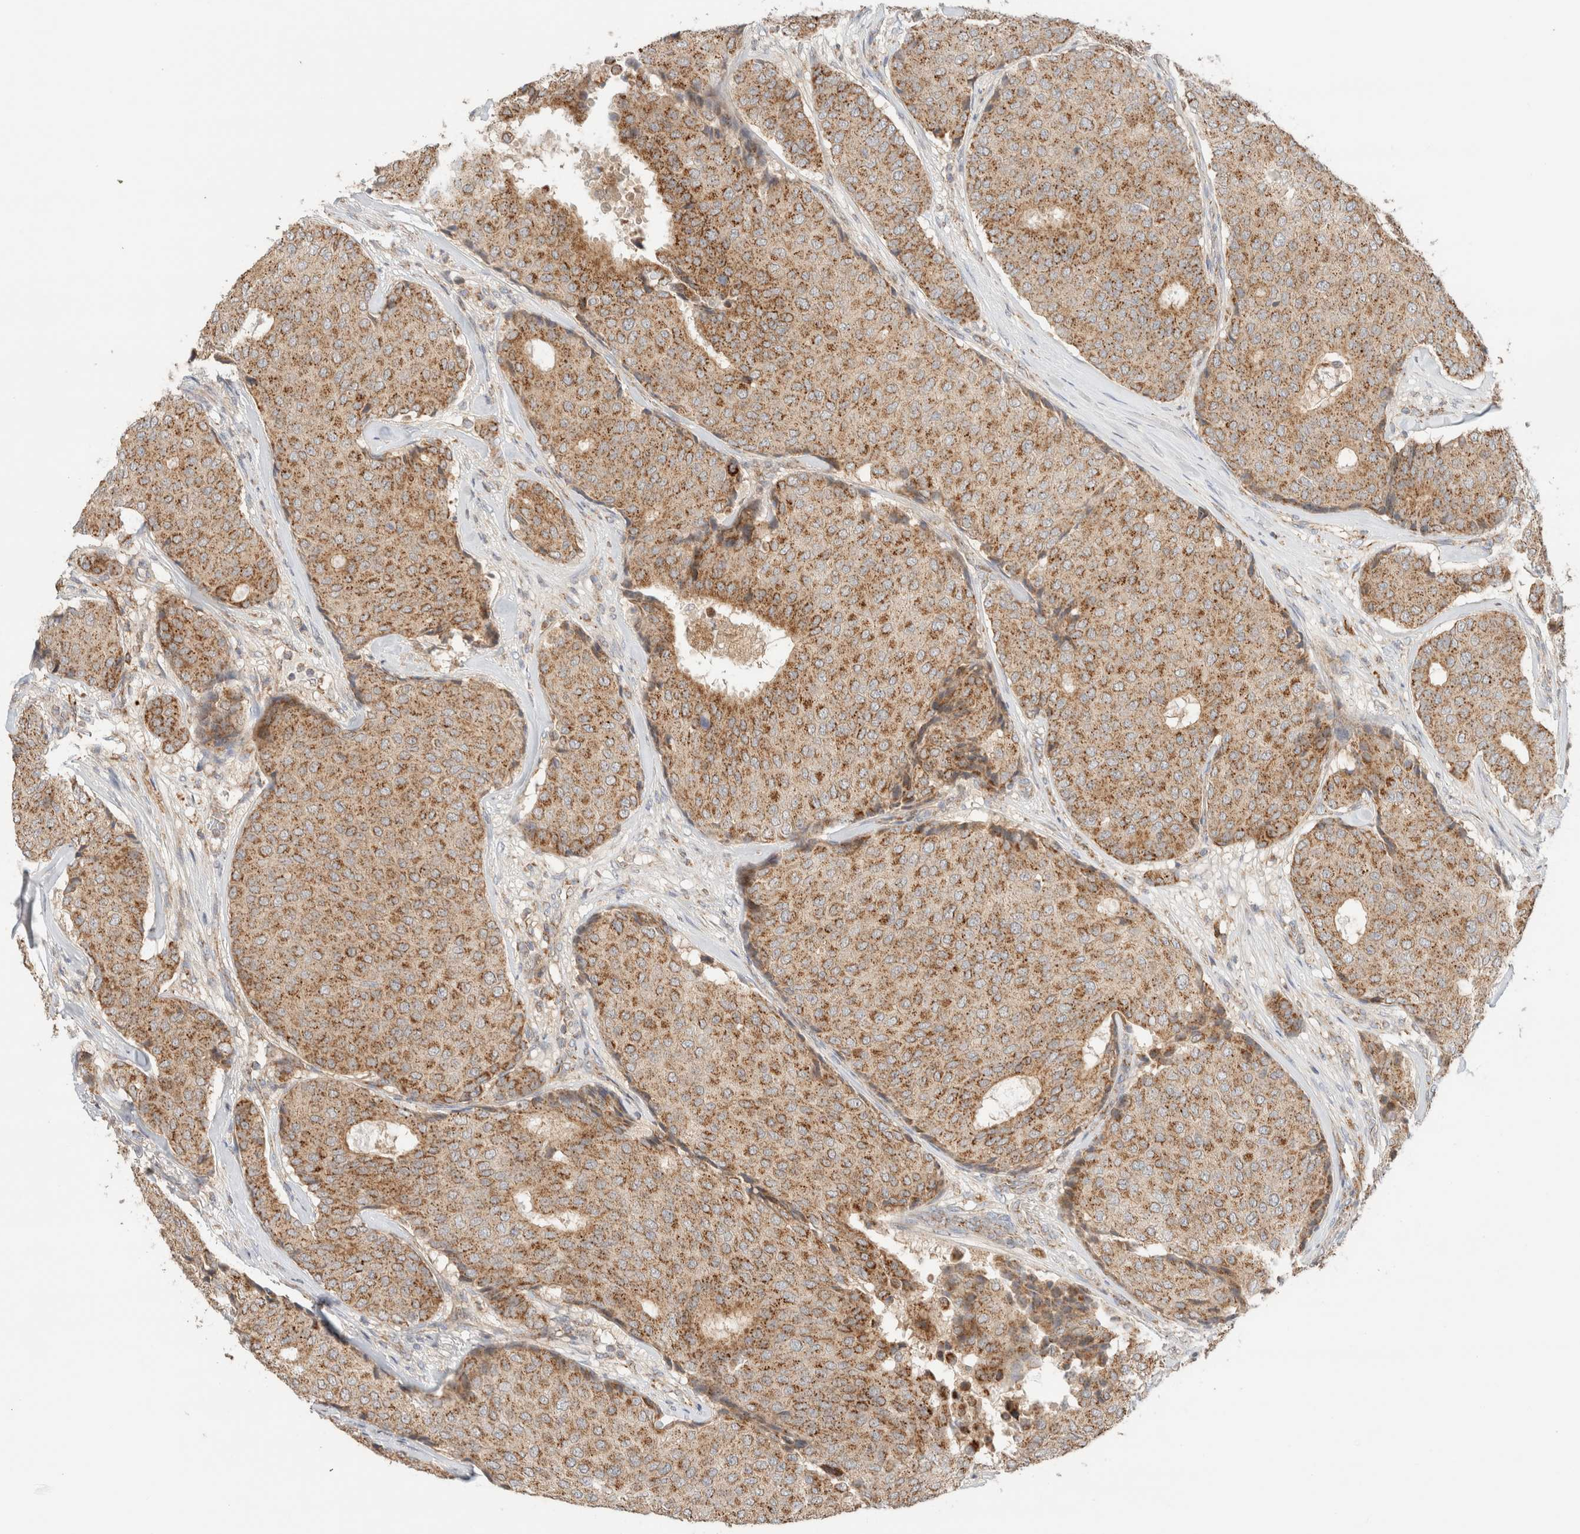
{"staining": {"intensity": "strong", "quantity": ">75%", "location": "cytoplasmic/membranous"}, "tissue": "breast cancer", "cell_type": "Tumor cells", "image_type": "cancer", "snomed": [{"axis": "morphology", "description": "Duct carcinoma"}, {"axis": "topography", "description": "Breast"}], "caption": "Breast cancer (infiltrating ductal carcinoma) was stained to show a protein in brown. There is high levels of strong cytoplasmic/membranous staining in about >75% of tumor cells.", "gene": "MRM3", "patient": {"sex": "female", "age": 75}}